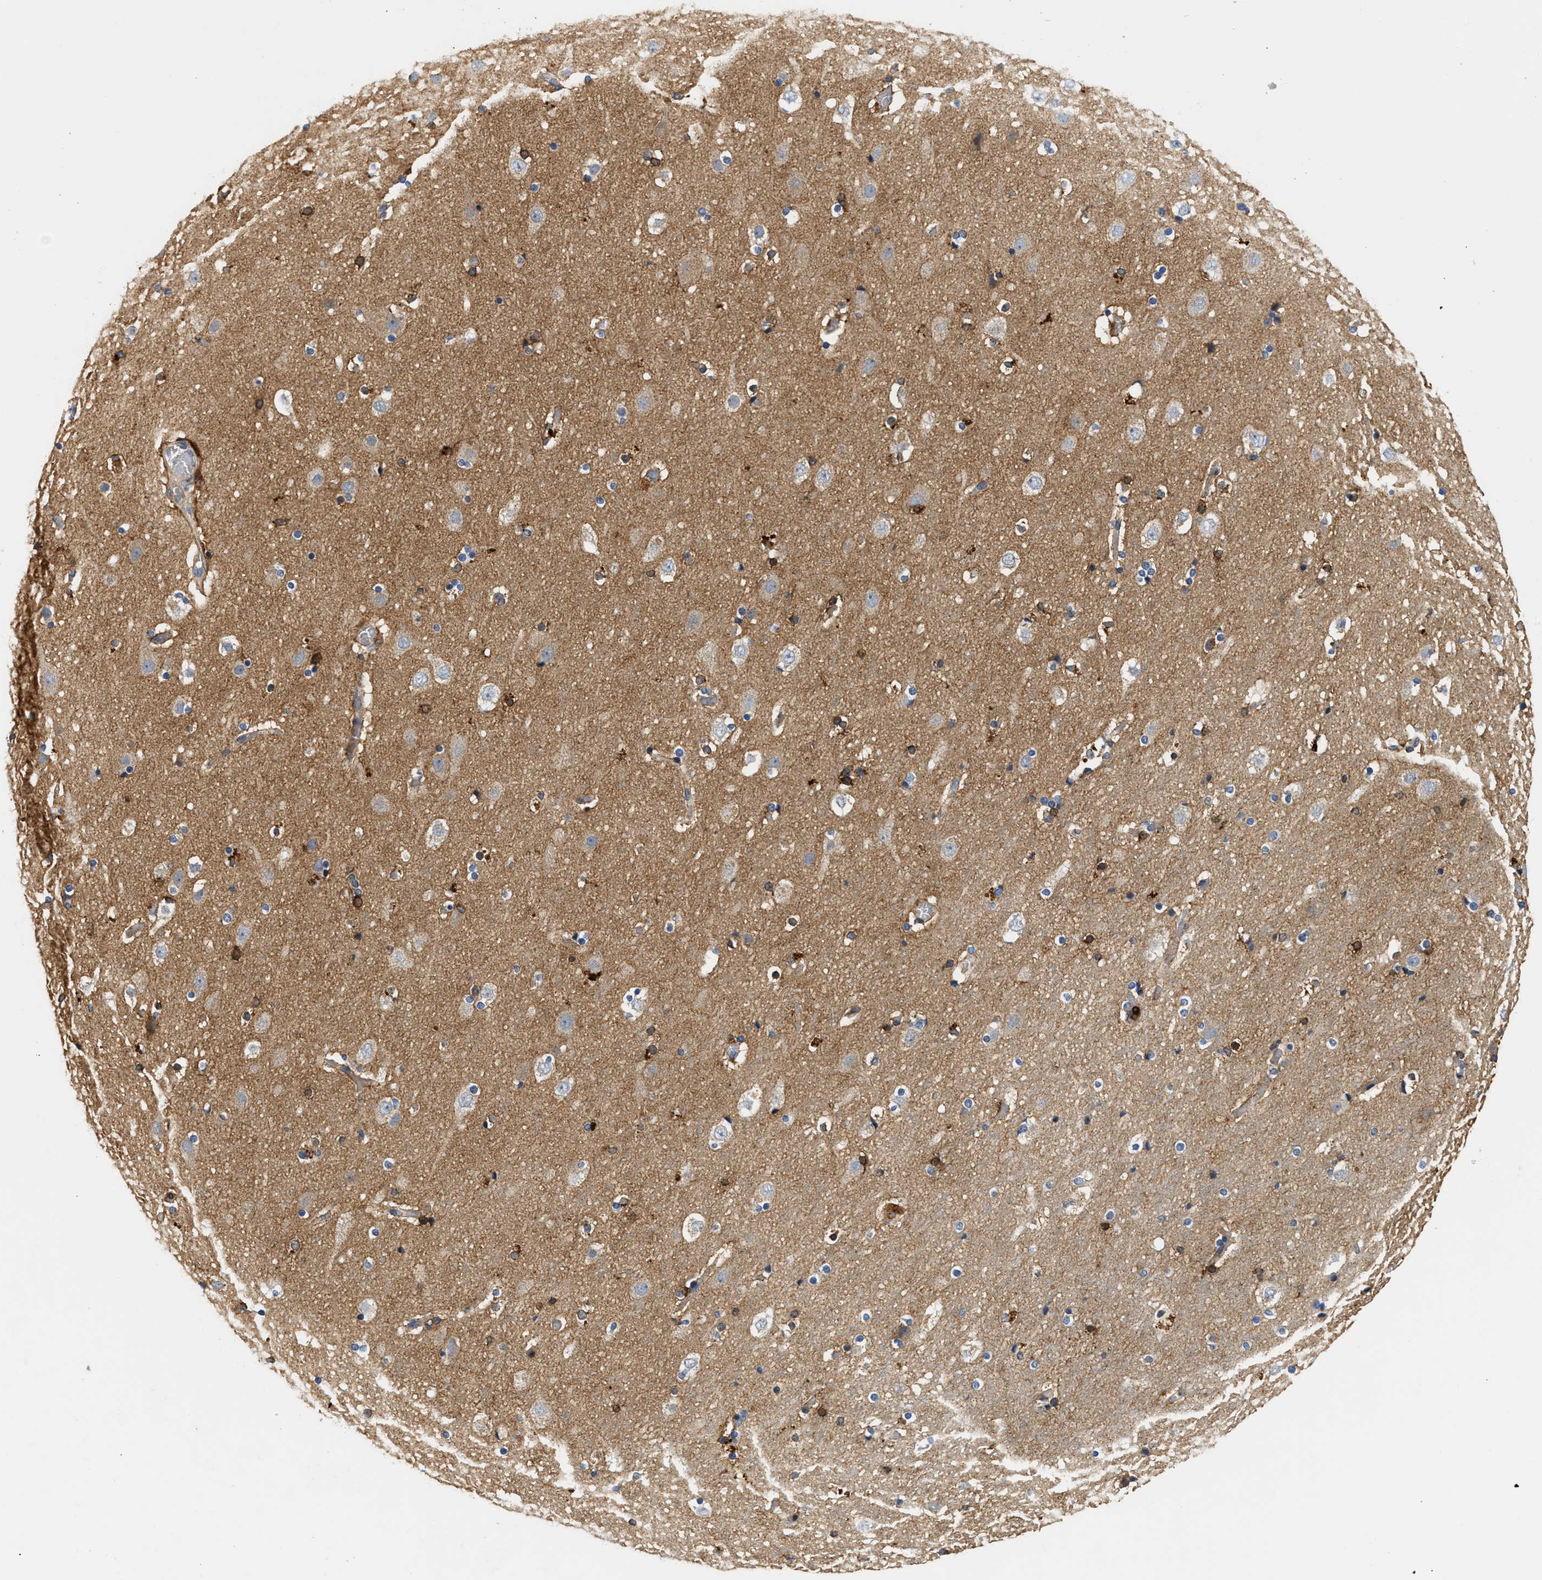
{"staining": {"intensity": "moderate", "quantity": ">75%", "location": "cytoplasmic/membranous"}, "tissue": "cerebral cortex", "cell_type": "Endothelial cells", "image_type": "normal", "snomed": [{"axis": "morphology", "description": "Normal tissue, NOS"}, {"axis": "topography", "description": "Cerebral cortex"}], "caption": "IHC micrograph of normal human cerebral cortex stained for a protein (brown), which shows medium levels of moderate cytoplasmic/membranous expression in about >75% of endothelial cells.", "gene": "RAB31", "patient": {"sex": "male", "age": 57}}